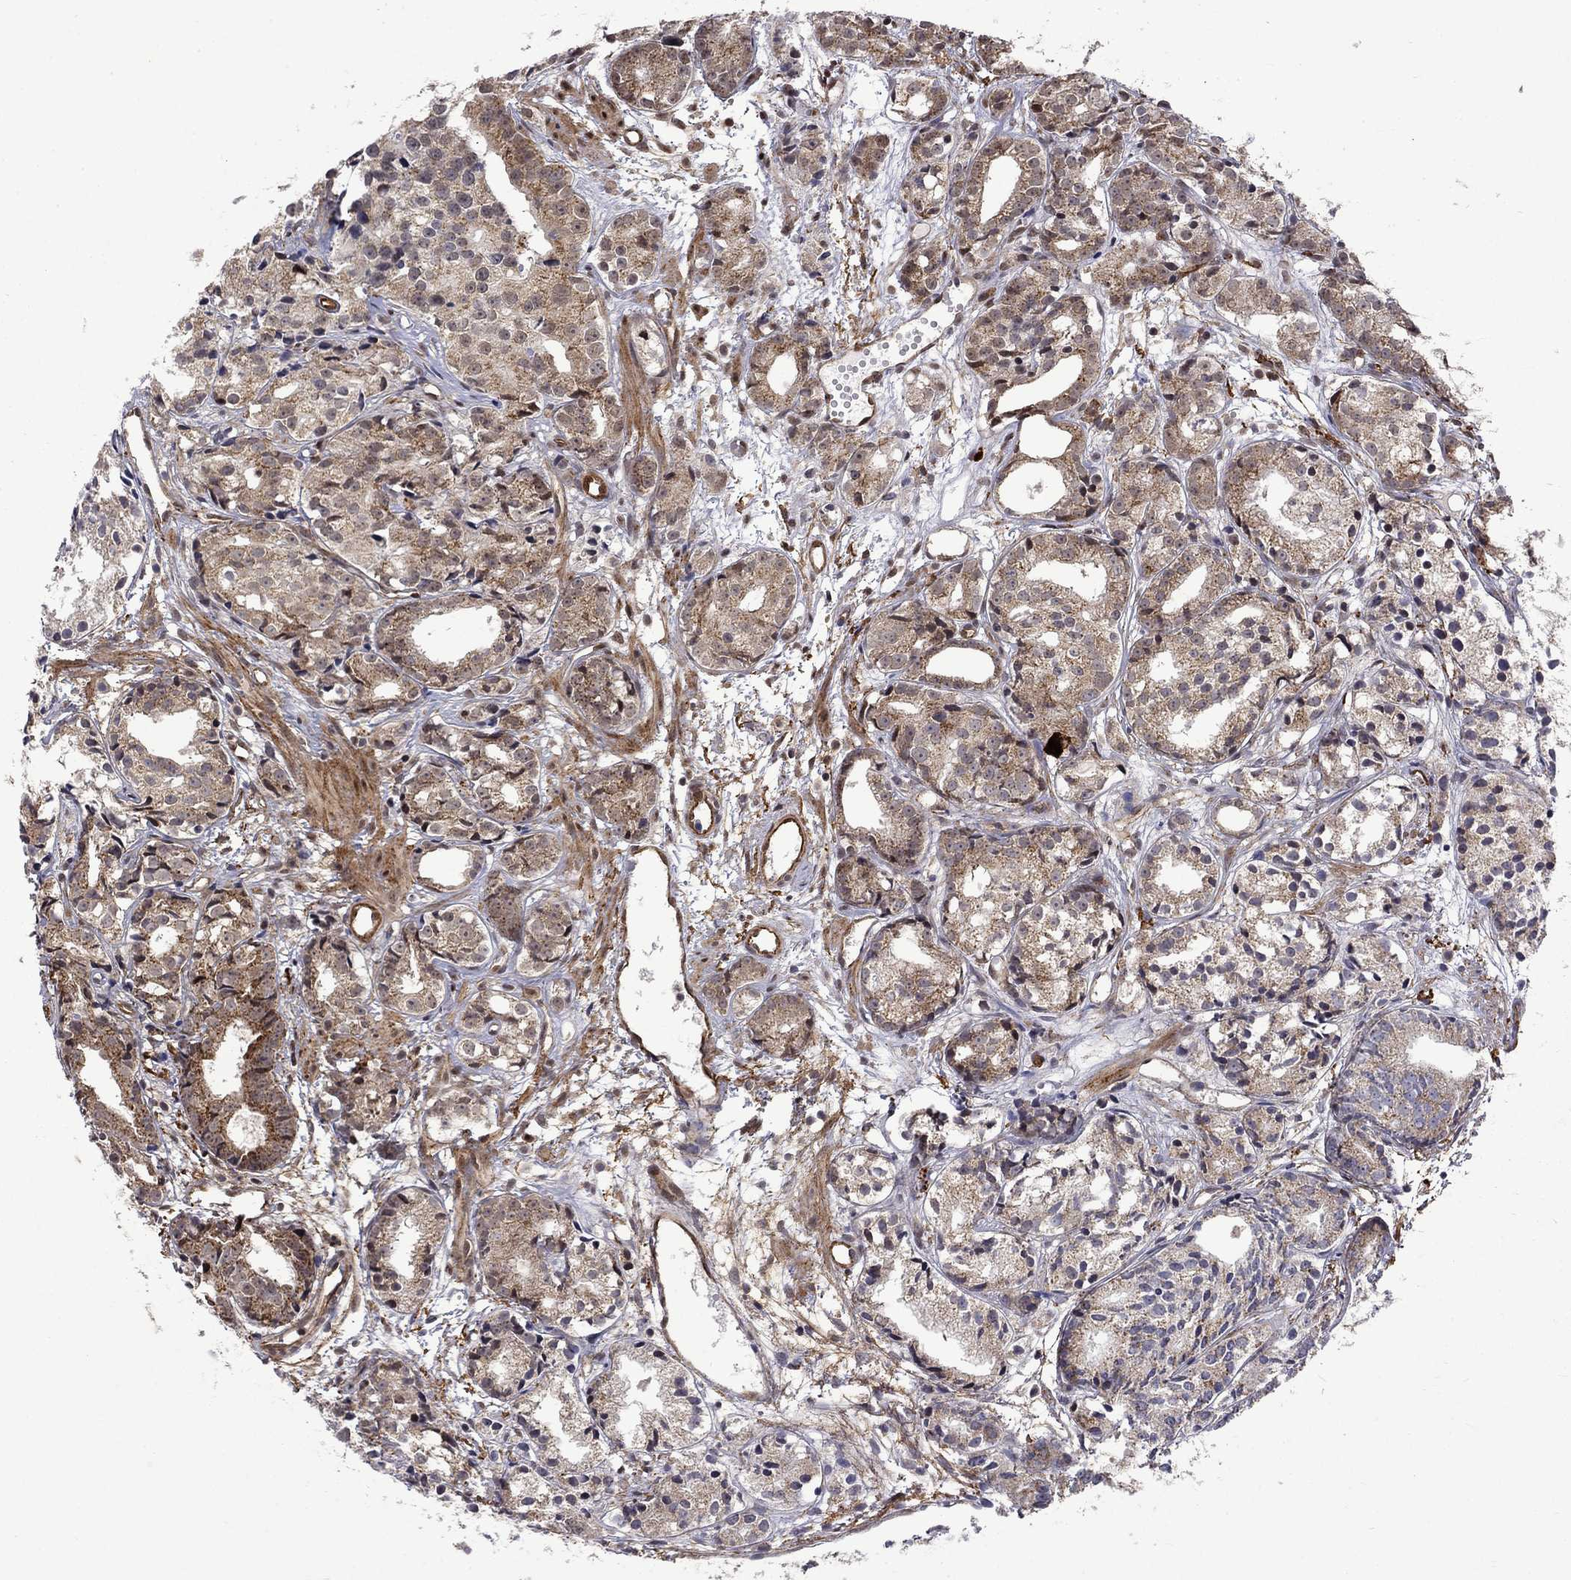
{"staining": {"intensity": "weak", "quantity": ">75%", "location": "cytoplasmic/membranous"}, "tissue": "prostate cancer", "cell_type": "Tumor cells", "image_type": "cancer", "snomed": [{"axis": "morphology", "description": "Adenocarcinoma, Medium grade"}, {"axis": "topography", "description": "Prostate"}], "caption": "A brown stain shows weak cytoplasmic/membranous staining of a protein in prostate cancer (medium-grade adenocarcinoma) tumor cells.", "gene": "KPNA3", "patient": {"sex": "male", "age": 74}}